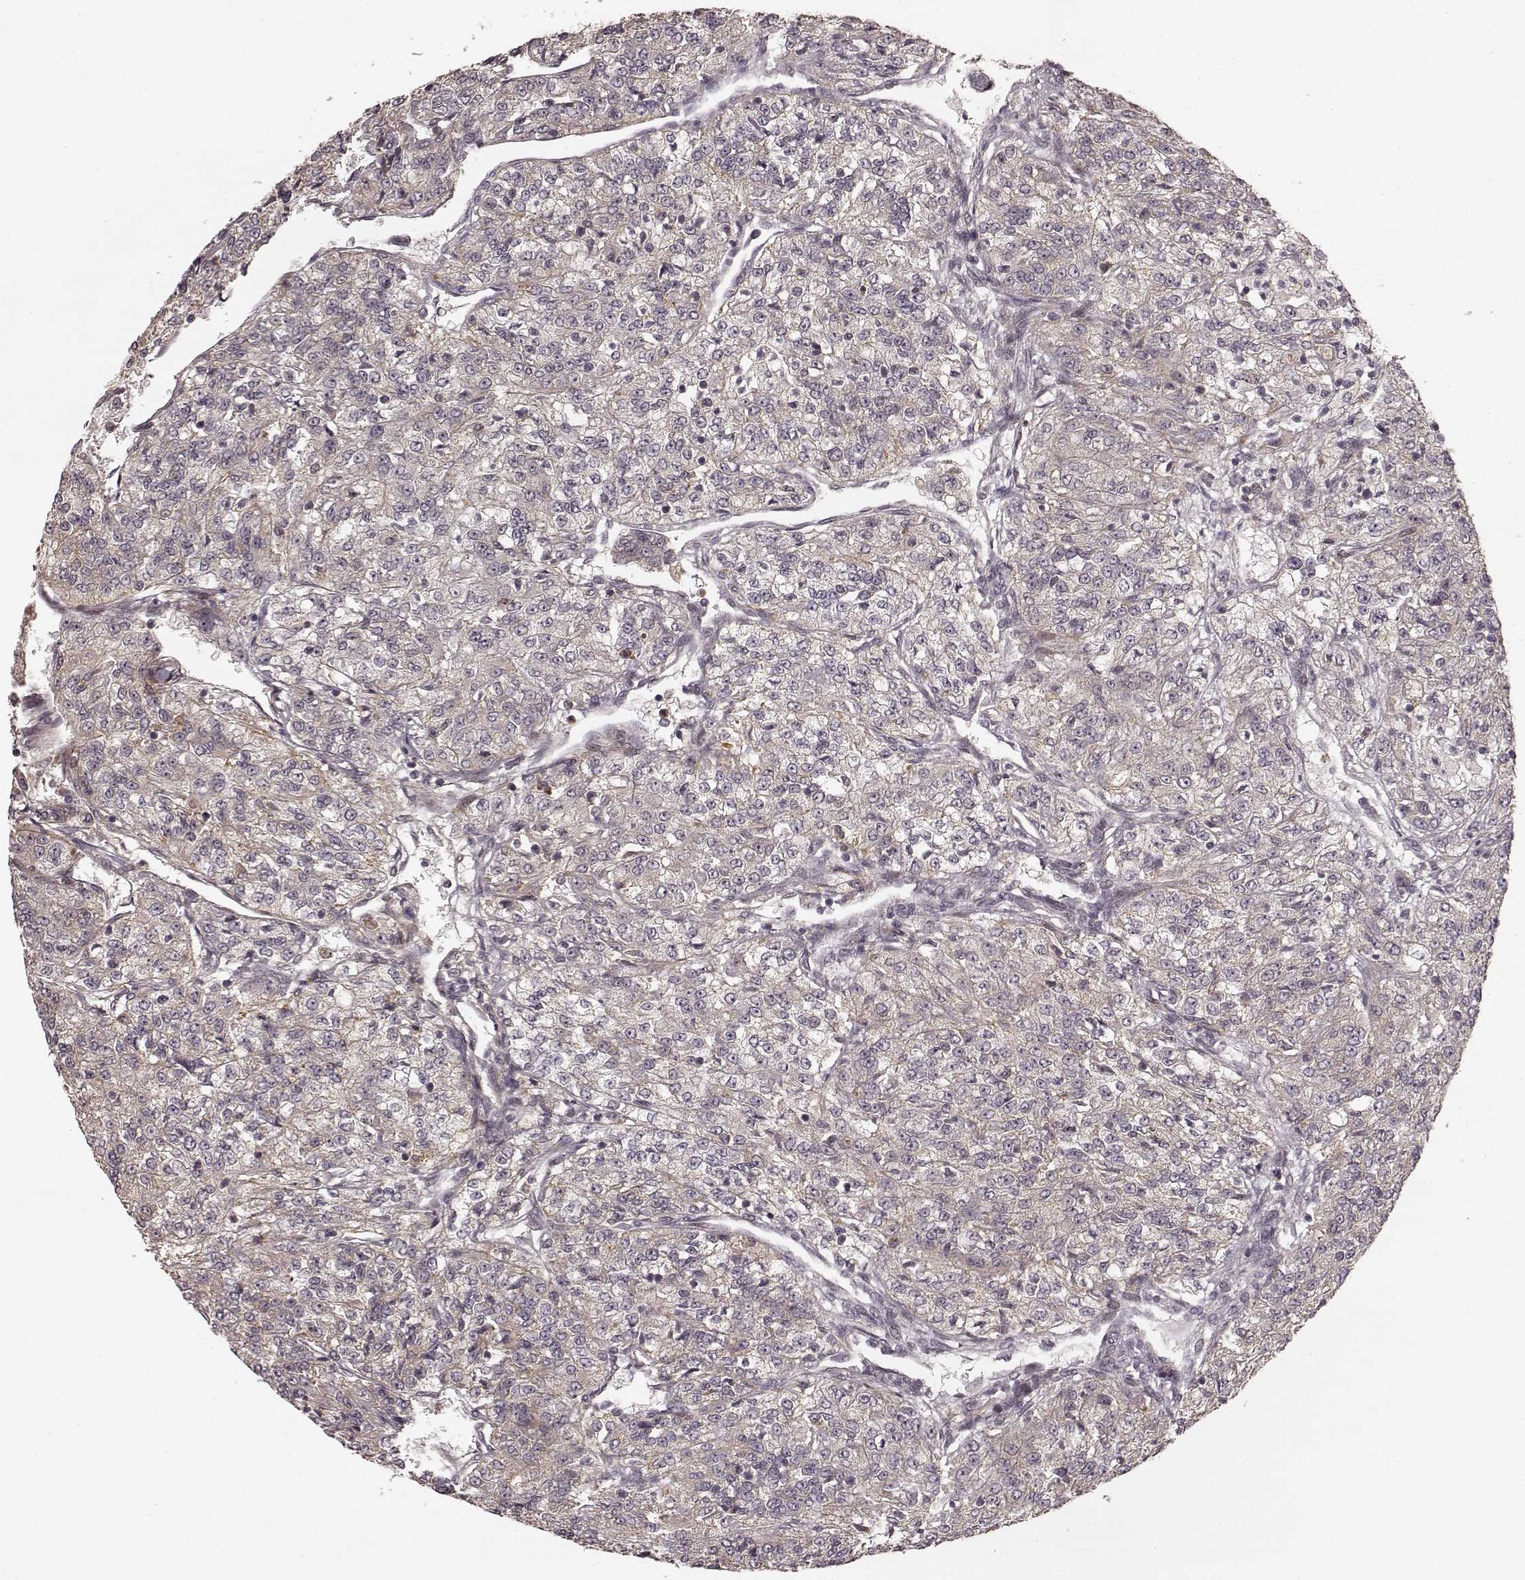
{"staining": {"intensity": "weak", "quantity": ">75%", "location": "cytoplasmic/membranous"}, "tissue": "renal cancer", "cell_type": "Tumor cells", "image_type": "cancer", "snomed": [{"axis": "morphology", "description": "Adenocarcinoma, NOS"}, {"axis": "topography", "description": "Kidney"}], "caption": "Immunohistochemical staining of adenocarcinoma (renal) reveals weak cytoplasmic/membranous protein positivity in approximately >75% of tumor cells.", "gene": "SLC12A9", "patient": {"sex": "female", "age": 63}}